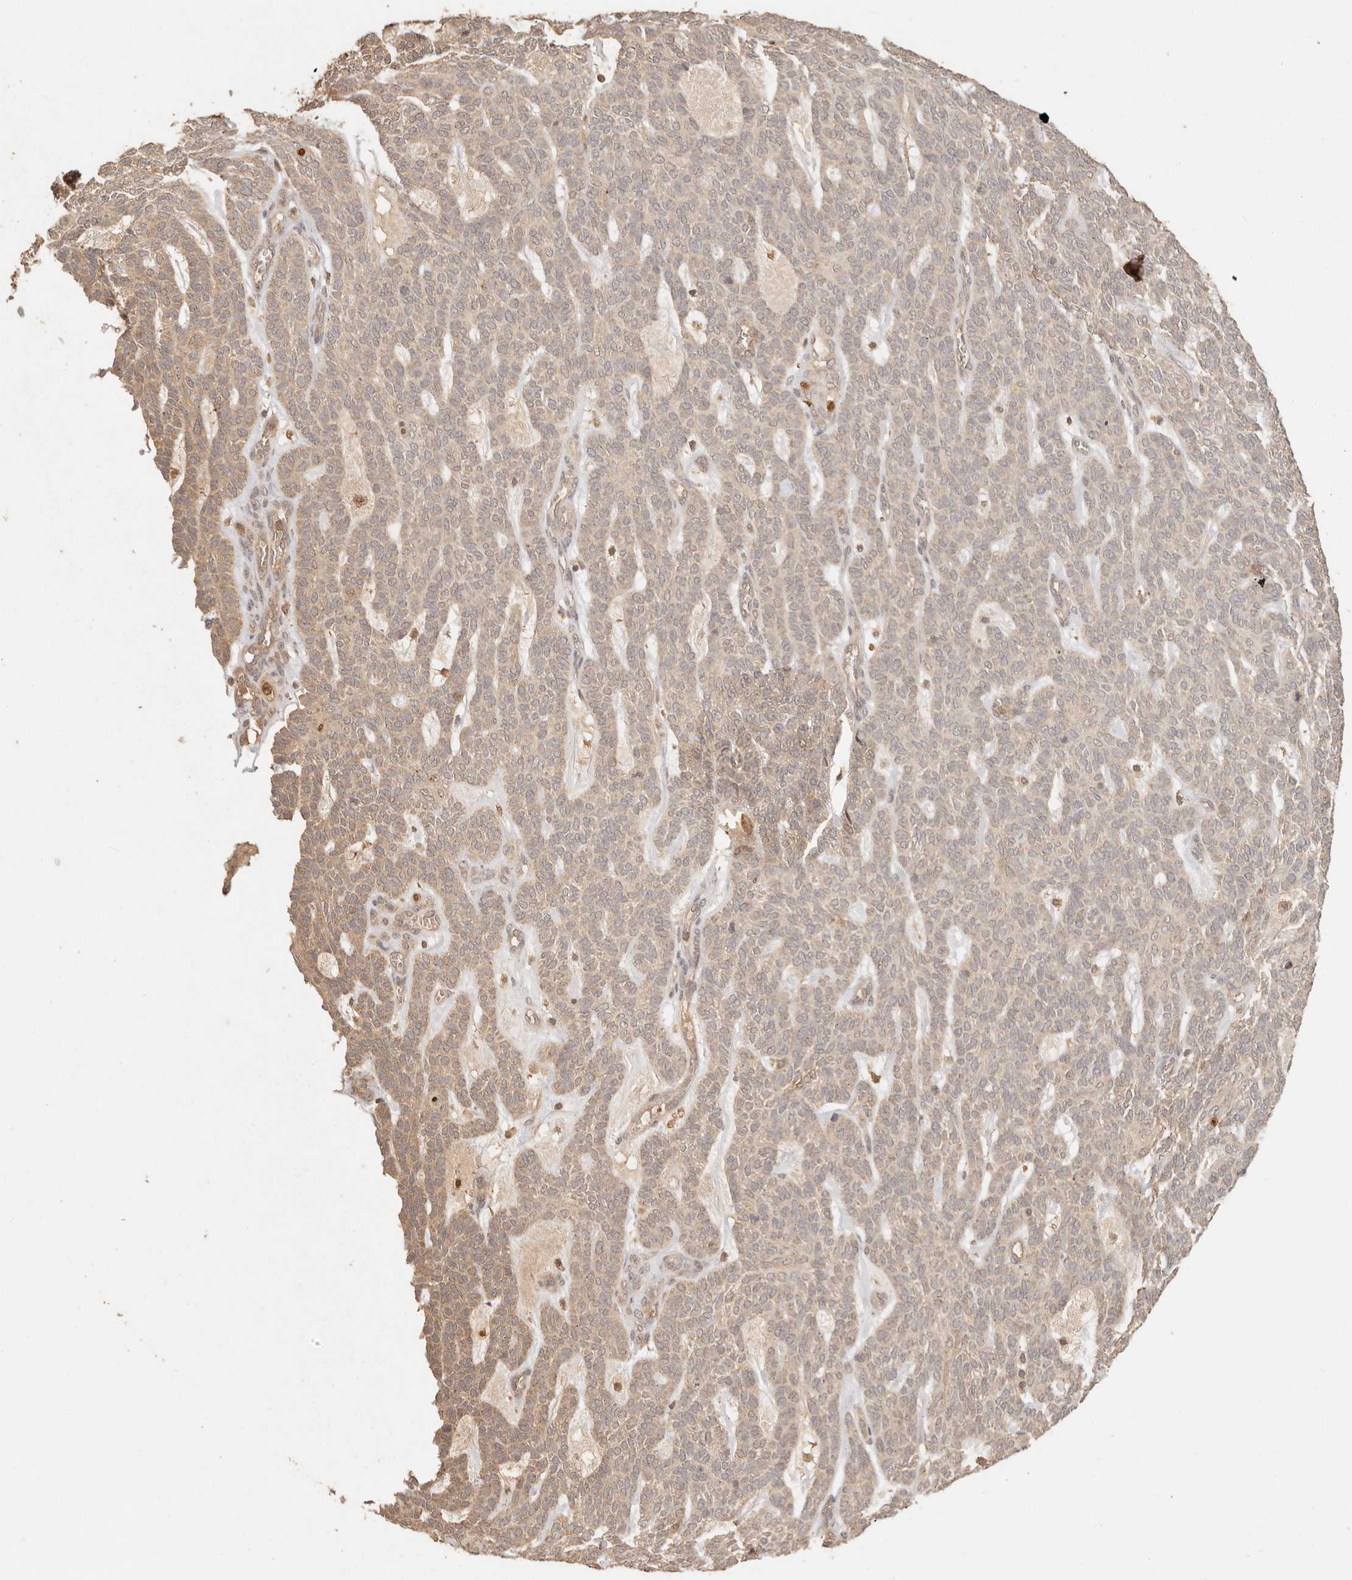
{"staining": {"intensity": "weak", "quantity": ">75%", "location": "cytoplasmic/membranous"}, "tissue": "skin cancer", "cell_type": "Tumor cells", "image_type": "cancer", "snomed": [{"axis": "morphology", "description": "Squamous cell carcinoma, NOS"}, {"axis": "topography", "description": "Skin"}], "caption": "Immunohistochemistry (IHC) micrograph of neoplastic tissue: skin cancer stained using IHC exhibits low levels of weak protein expression localized specifically in the cytoplasmic/membranous of tumor cells, appearing as a cytoplasmic/membranous brown color.", "gene": "INTS11", "patient": {"sex": "female", "age": 90}}